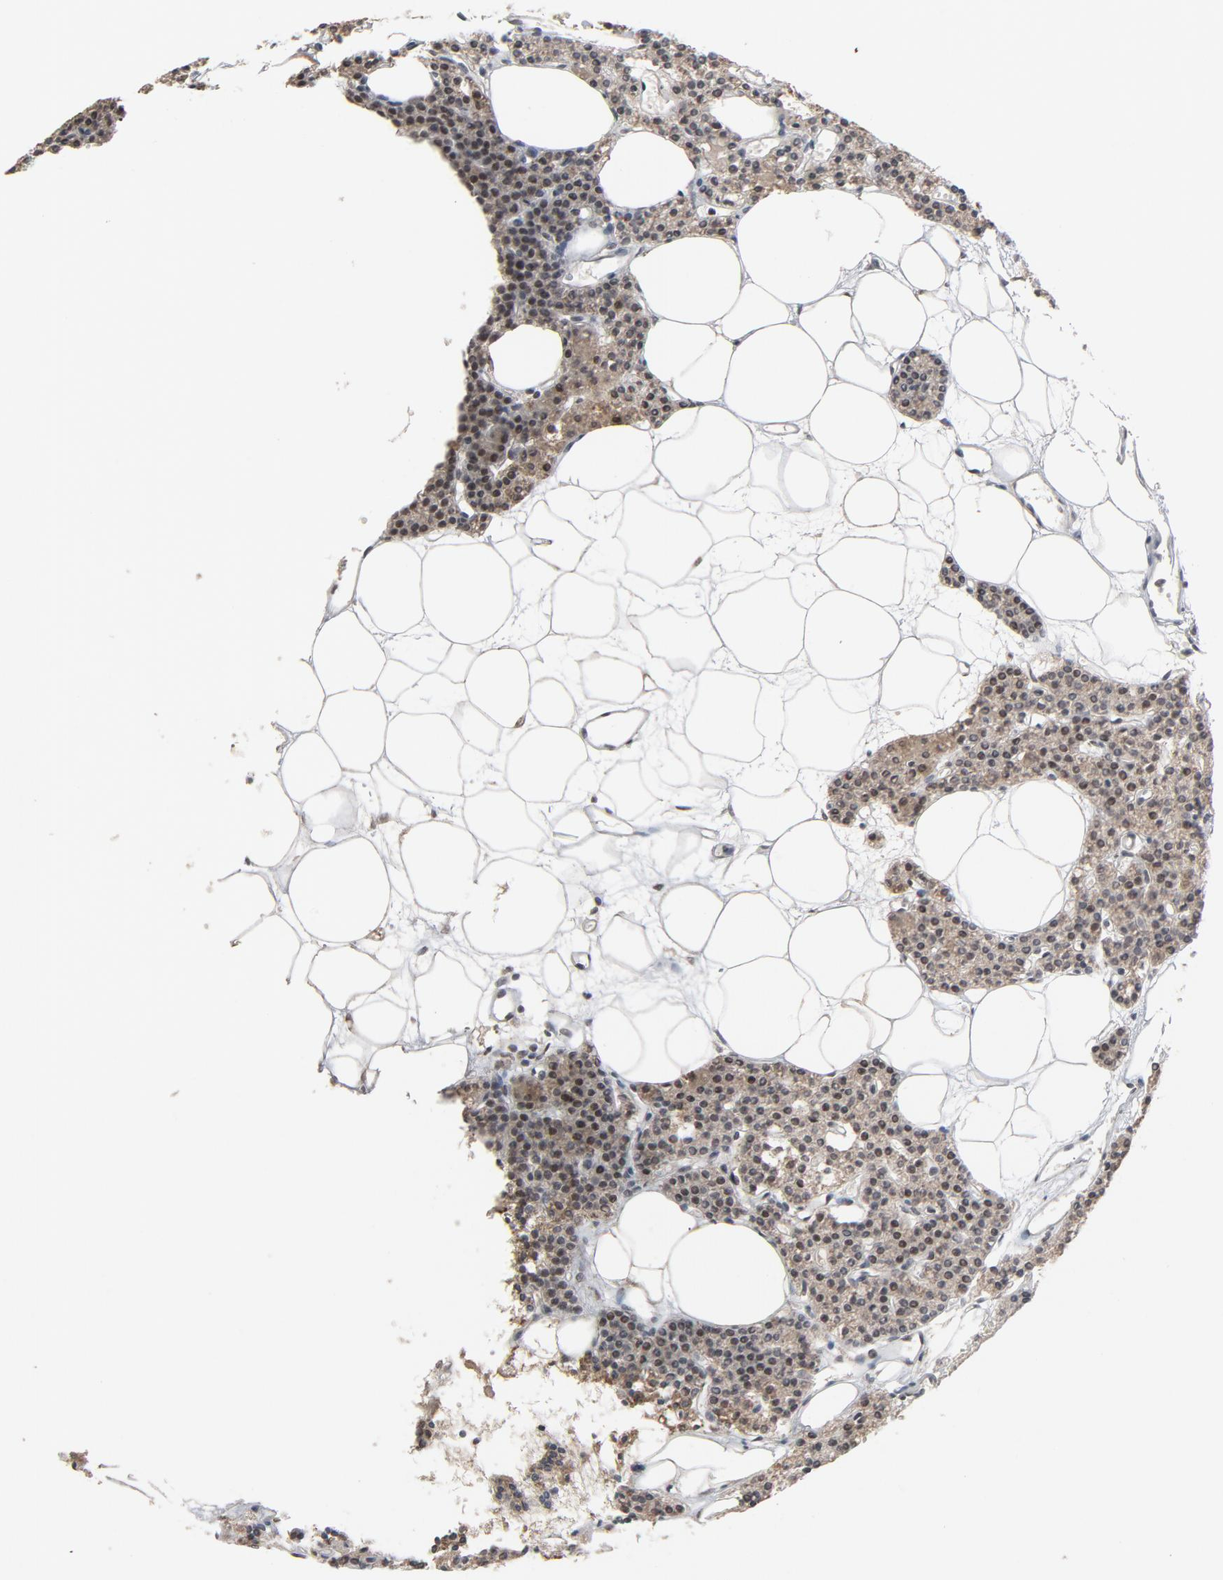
{"staining": {"intensity": "weak", "quantity": ">75%", "location": "cytoplasmic/membranous"}, "tissue": "parathyroid gland", "cell_type": "Glandular cells", "image_type": "normal", "snomed": [{"axis": "morphology", "description": "Normal tissue, NOS"}, {"axis": "topography", "description": "Parathyroid gland"}], "caption": "Protein positivity by immunohistochemistry demonstrates weak cytoplasmic/membranous positivity in approximately >75% of glandular cells in normal parathyroid gland. The staining was performed using DAB (3,3'-diaminobenzidine), with brown indicating positive protein expression. Nuclei are stained blue with hematoxylin.", "gene": "MT3", "patient": {"sex": "male", "age": 24}}